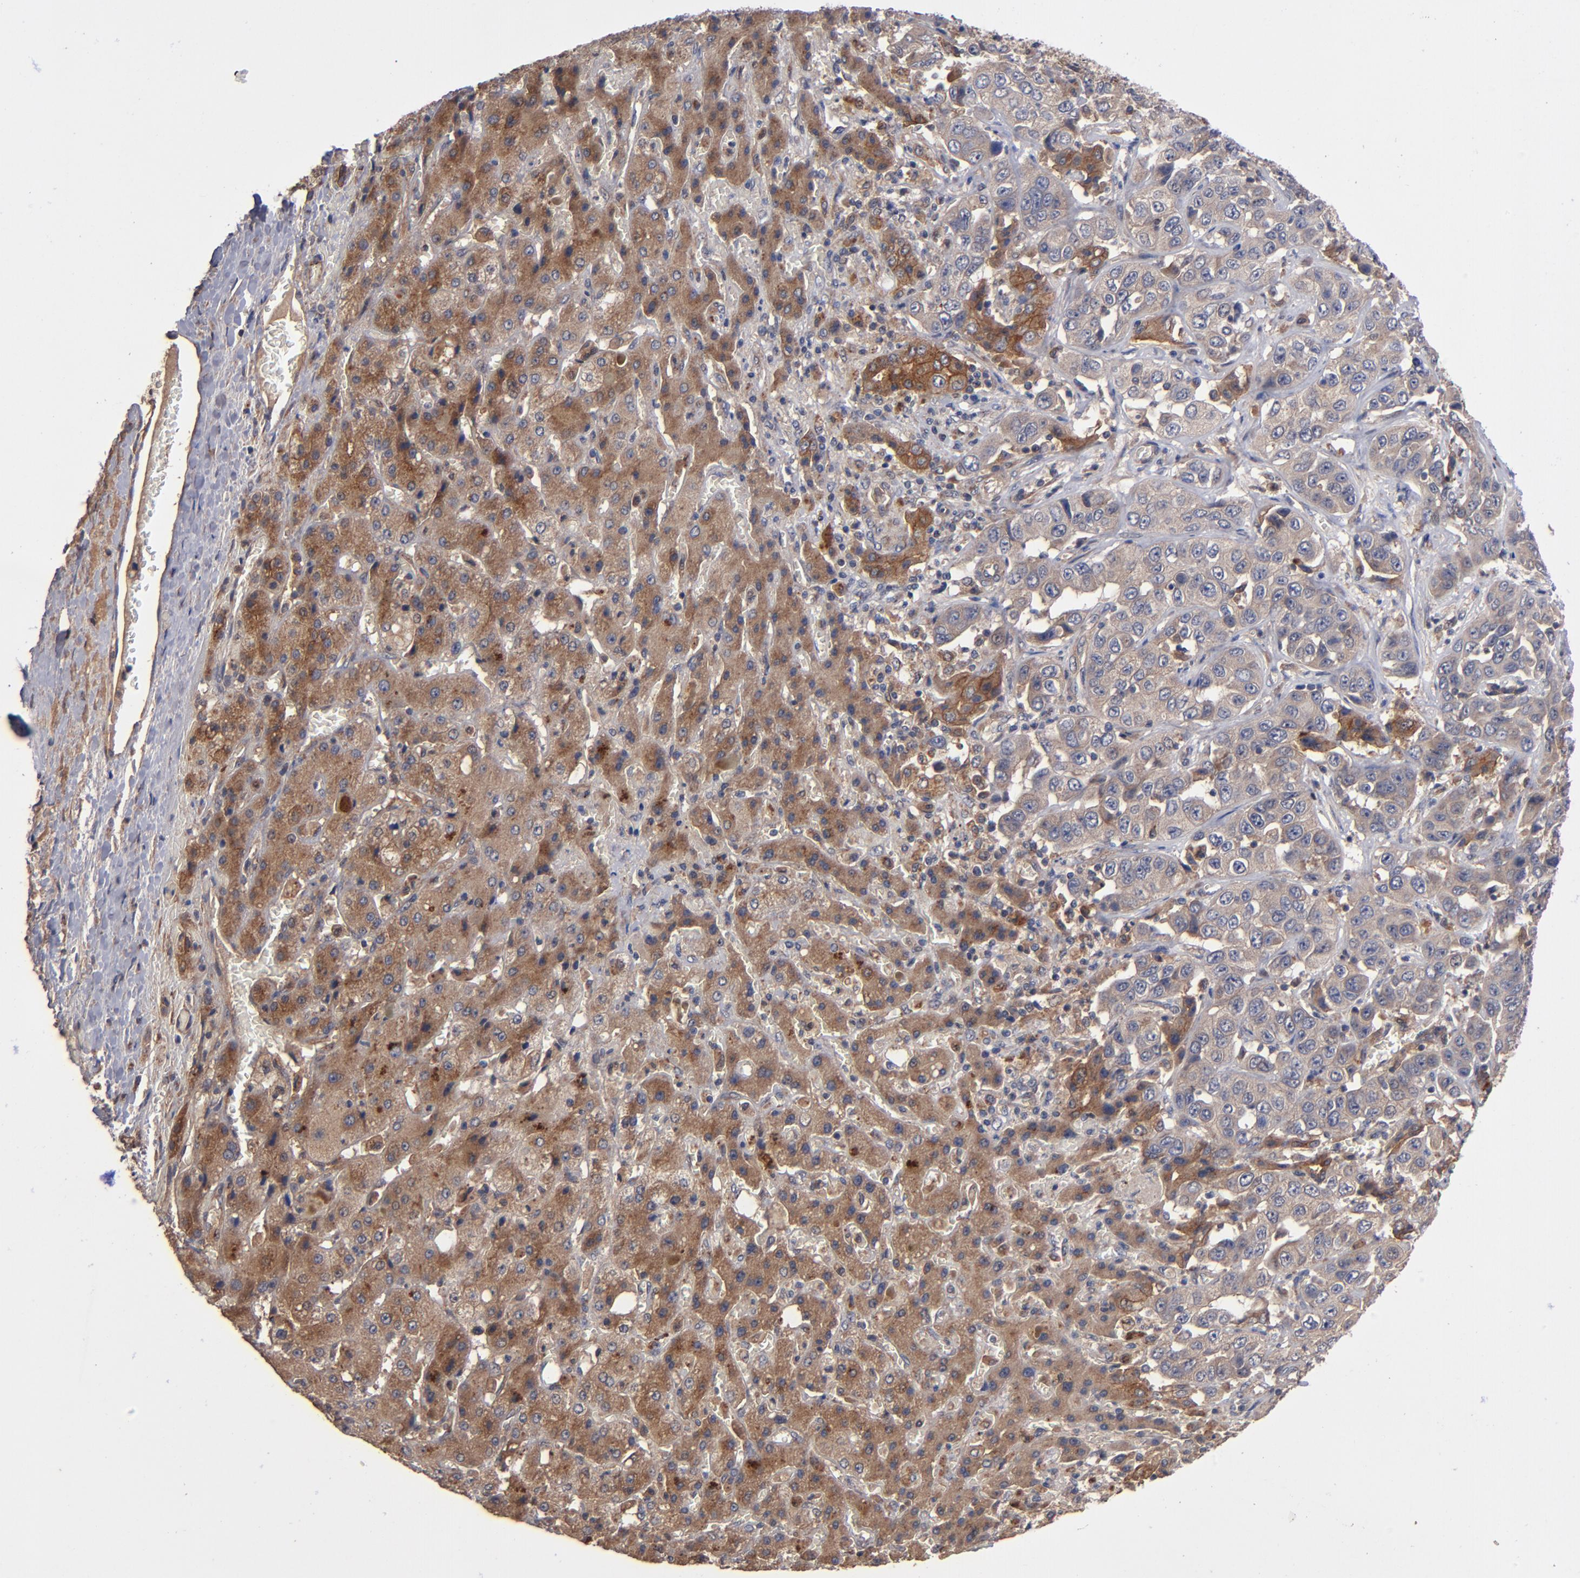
{"staining": {"intensity": "weak", "quantity": ">75%", "location": "cytoplasmic/membranous"}, "tissue": "liver cancer", "cell_type": "Tumor cells", "image_type": "cancer", "snomed": [{"axis": "morphology", "description": "Cholangiocarcinoma"}, {"axis": "topography", "description": "Liver"}], "caption": "Cholangiocarcinoma (liver) stained with DAB (3,3'-diaminobenzidine) immunohistochemistry (IHC) displays low levels of weak cytoplasmic/membranous positivity in about >75% of tumor cells.", "gene": "BDKRB1", "patient": {"sex": "female", "age": 52}}